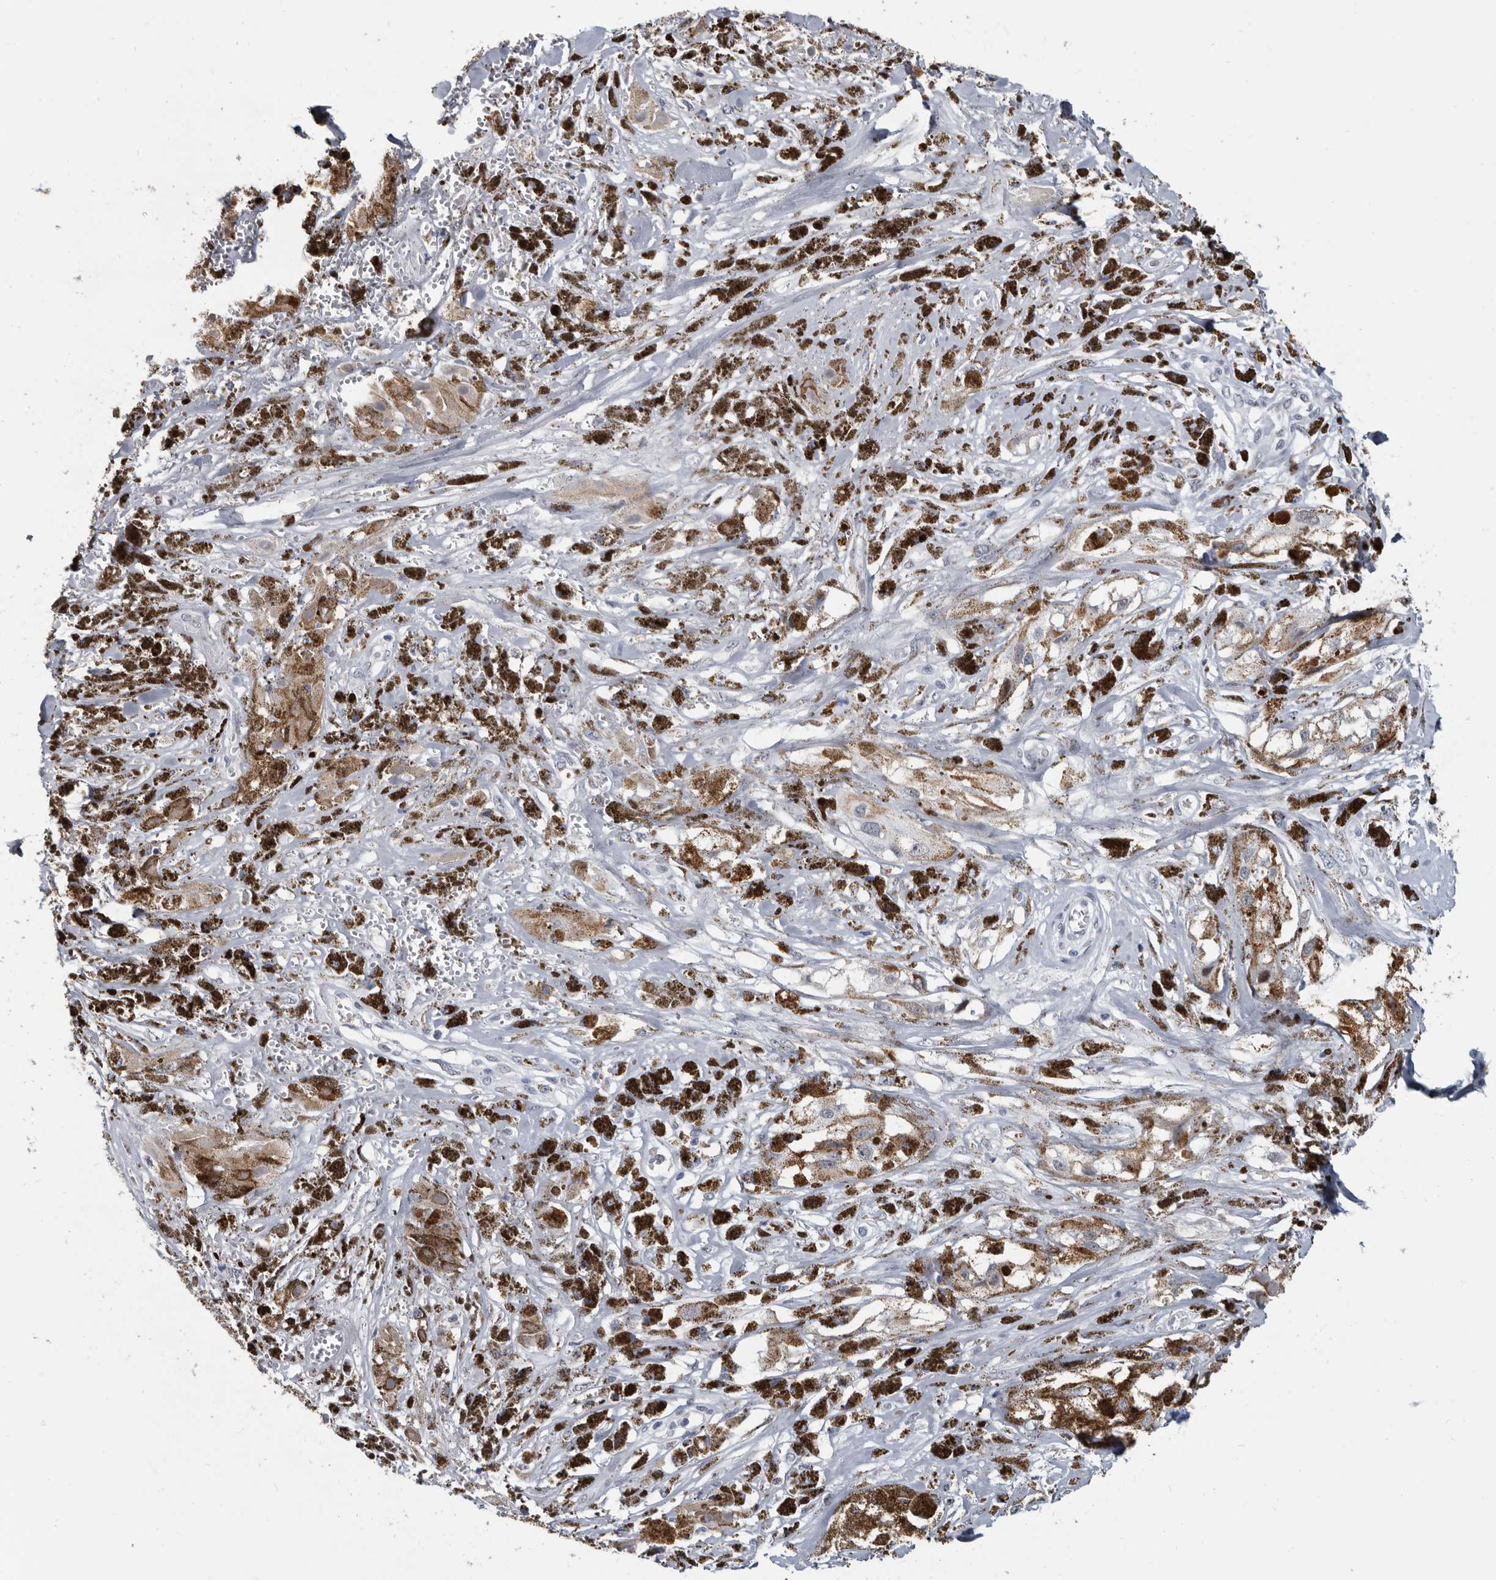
{"staining": {"intensity": "weak", "quantity": ">75%", "location": "cytoplasmic/membranous"}, "tissue": "melanoma", "cell_type": "Tumor cells", "image_type": "cancer", "snomed": [{"axis": "morphology", "description": "Malignant melanoma, NOS"}, {"axis": "topography", "description": "Skin"}], "caption": "IHC photomicrograph of melanoma stained for a protein (brown), which exhibits low levels of weak cytoplasmic/membranous expression in approximately >75% of tumor cells.", "gene": "WRAP73", "patient": {"sex": "male", "age": 88}}